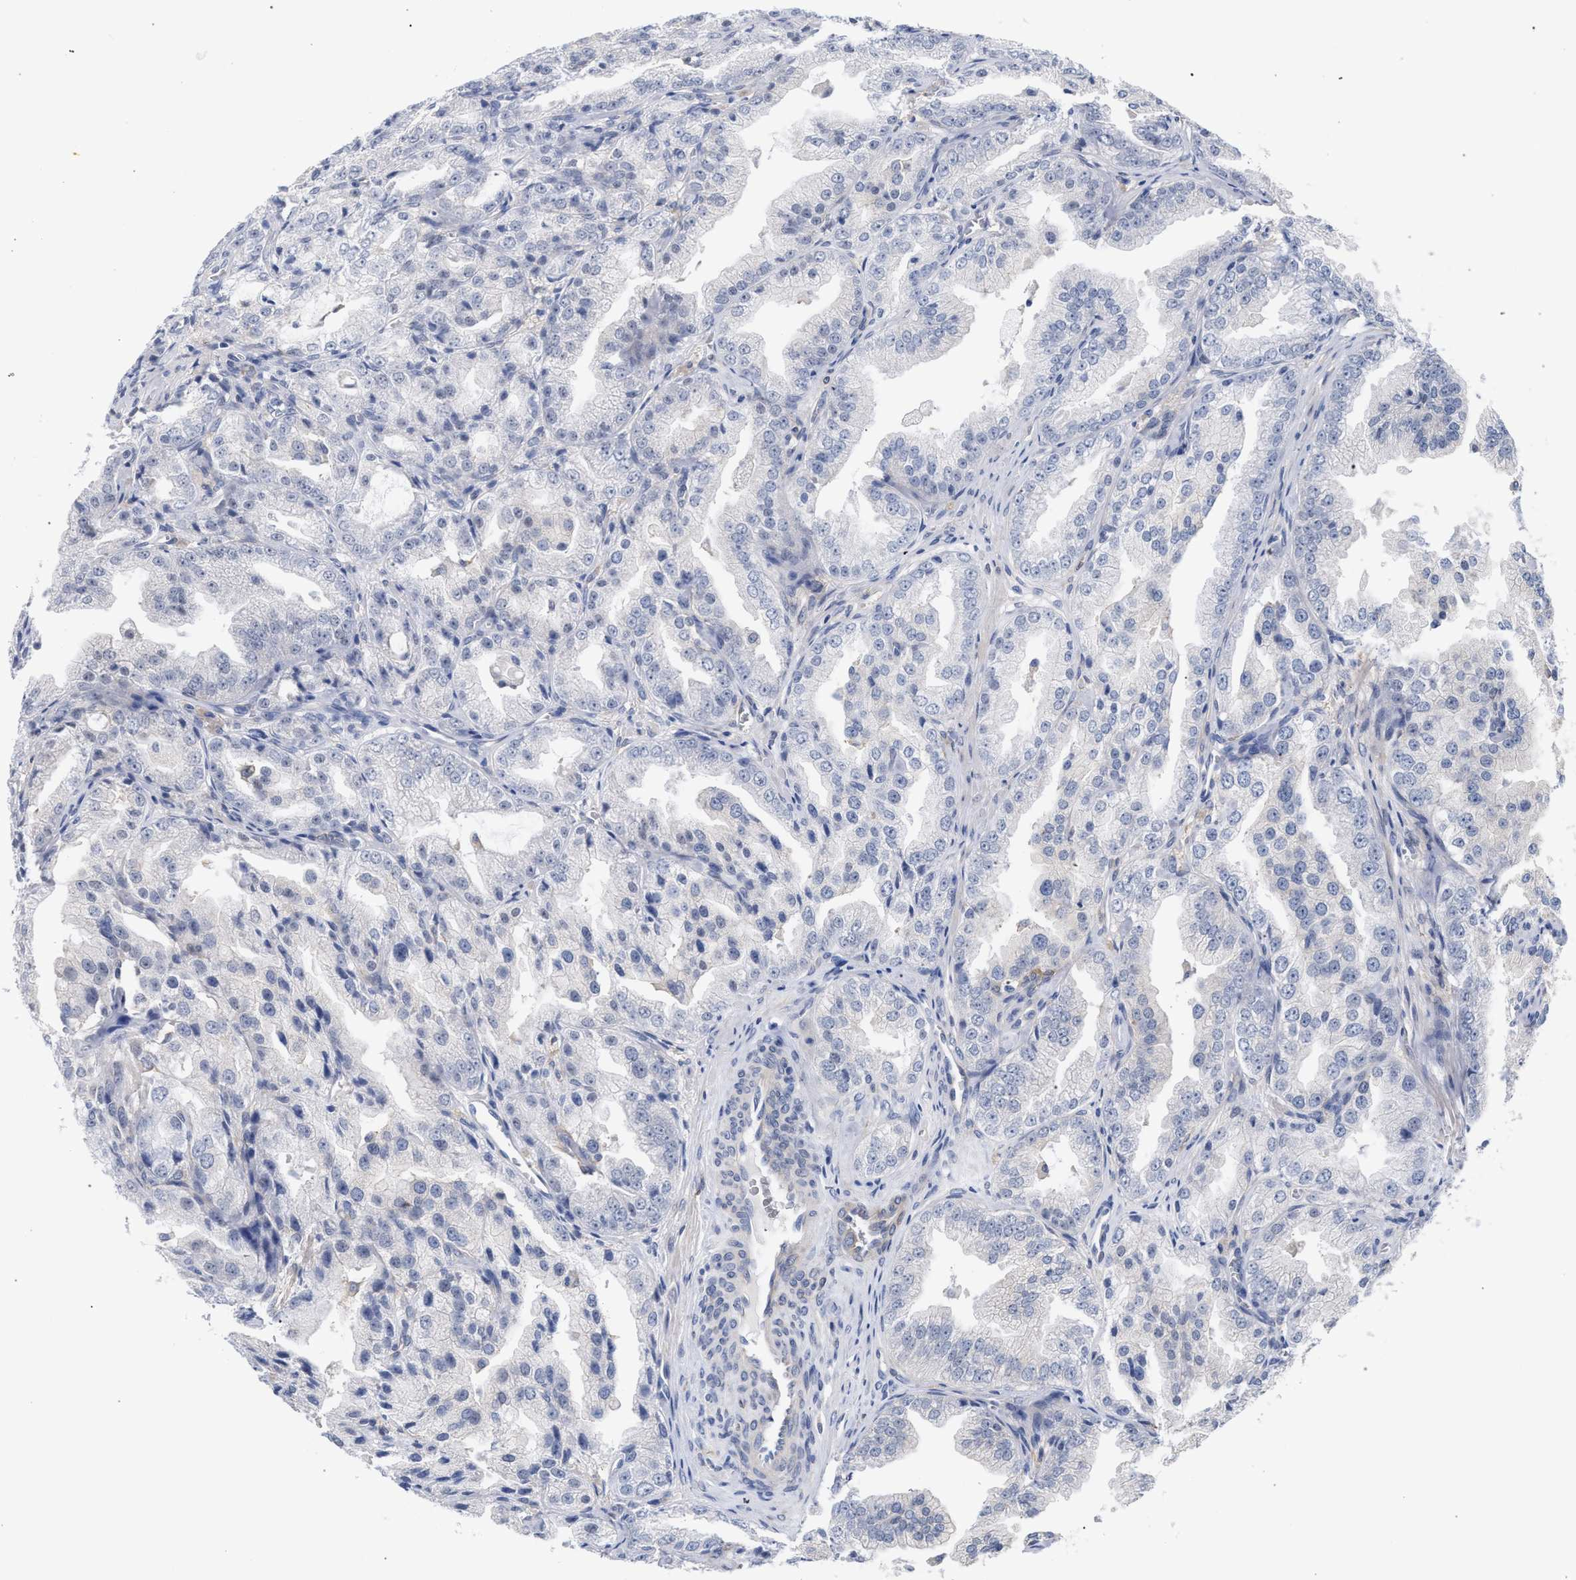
{"staining": {"intensity": "negative", "quantity": "none", "location": "none"}, "tissue": "prostate cancer", "cell_type": "Tumor cells", "image_type": "cancer", "snomed": [{"axis": "morphology", "description": "Adenocarcinoma, High grade"}, {"axis": "topography", "description": "Prostate"}], "caption": "This is a image of IHC staining of prostate cancer (high-grade adenocarcinoma), which shows no positivity in tumor cells. (DAB IHC with hematoxylin counter stain).", "gene": "FHOD3", "patient": {"sex": "male", "age": 61}}